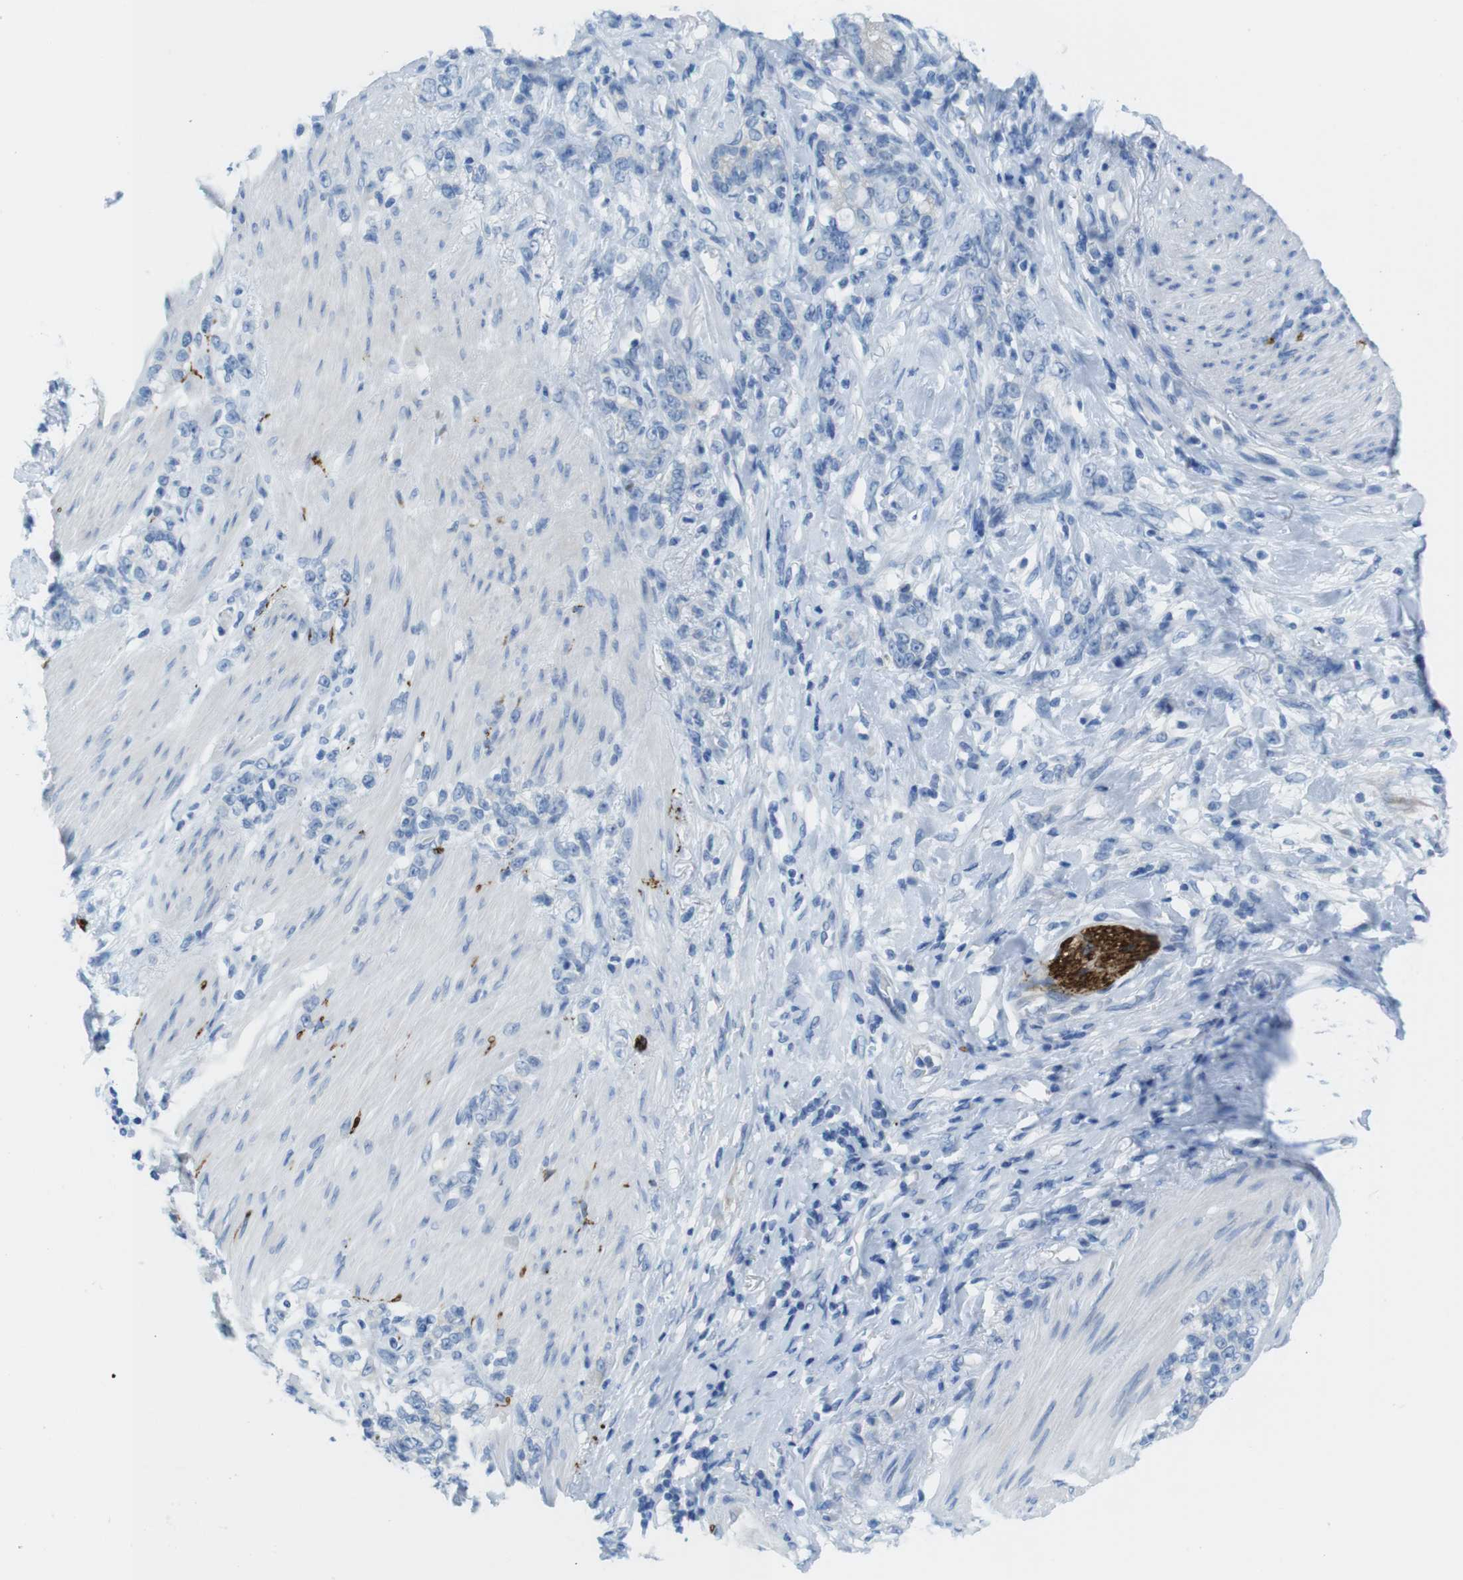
{"staining": {"intensity": "negative", "quantity": "none", "location": "none"}, "tissue": "stomach cancer", "cell_type": "Tumor cells", "image_type": "cancer", "snomed": [{"axis": "morphology", "description": "Adenocarcinoma, NOS"}, {"axis": "topography", "description": "Stomach, lower"}], "caption": "High power microscopy photomicrograph of an IHC histopathology image of stomach cancer, revealing no significant staining in tumor cells. The staining was performed using DAB to visualize the protein expression in brown, while the nuclei were stained in blue with hematoxylin (Magnification: 20x).", "gene": "GAP43", "patient": {"sex": "male", "age": 88}}